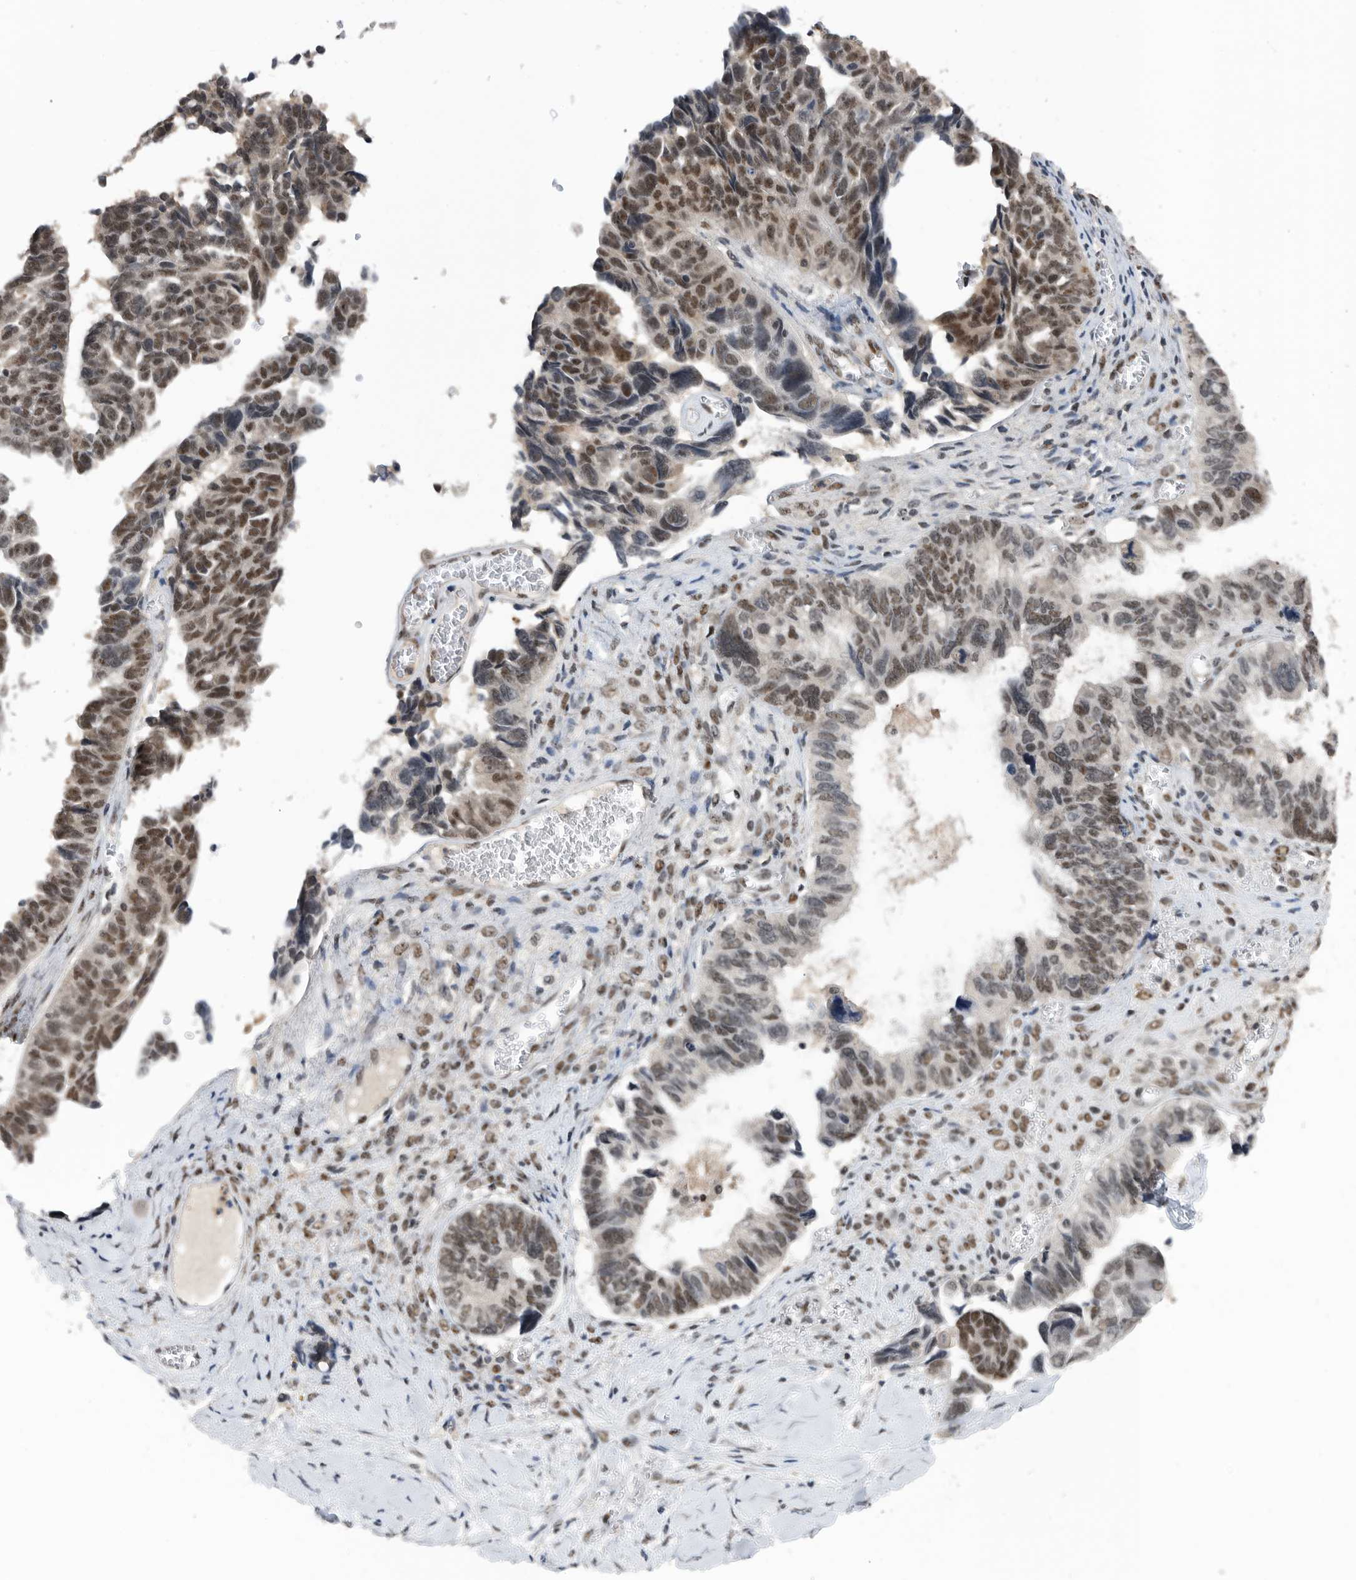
{"staining": {"intensity": "strong", "quantity": "25%-75%", "location": "nuclear"}, "tissue": "ovarian cancer", "cell_type": "Tumor cells", "image_type": "cancer", "snomed": [{"axis": "morphology", "description": "Cystadenocarcinoma, serous, NOS"}, {"axis": "topography", "description": "Ovary"}], "caption": "Serous cystadenocarcinoma (ovarian) stained with immunohistochemistry shows strong nuclear expression in about 25%-75% of tumor cells.", "gene": "ZNF260", "patient": {"sex": "female", "age": 79}}